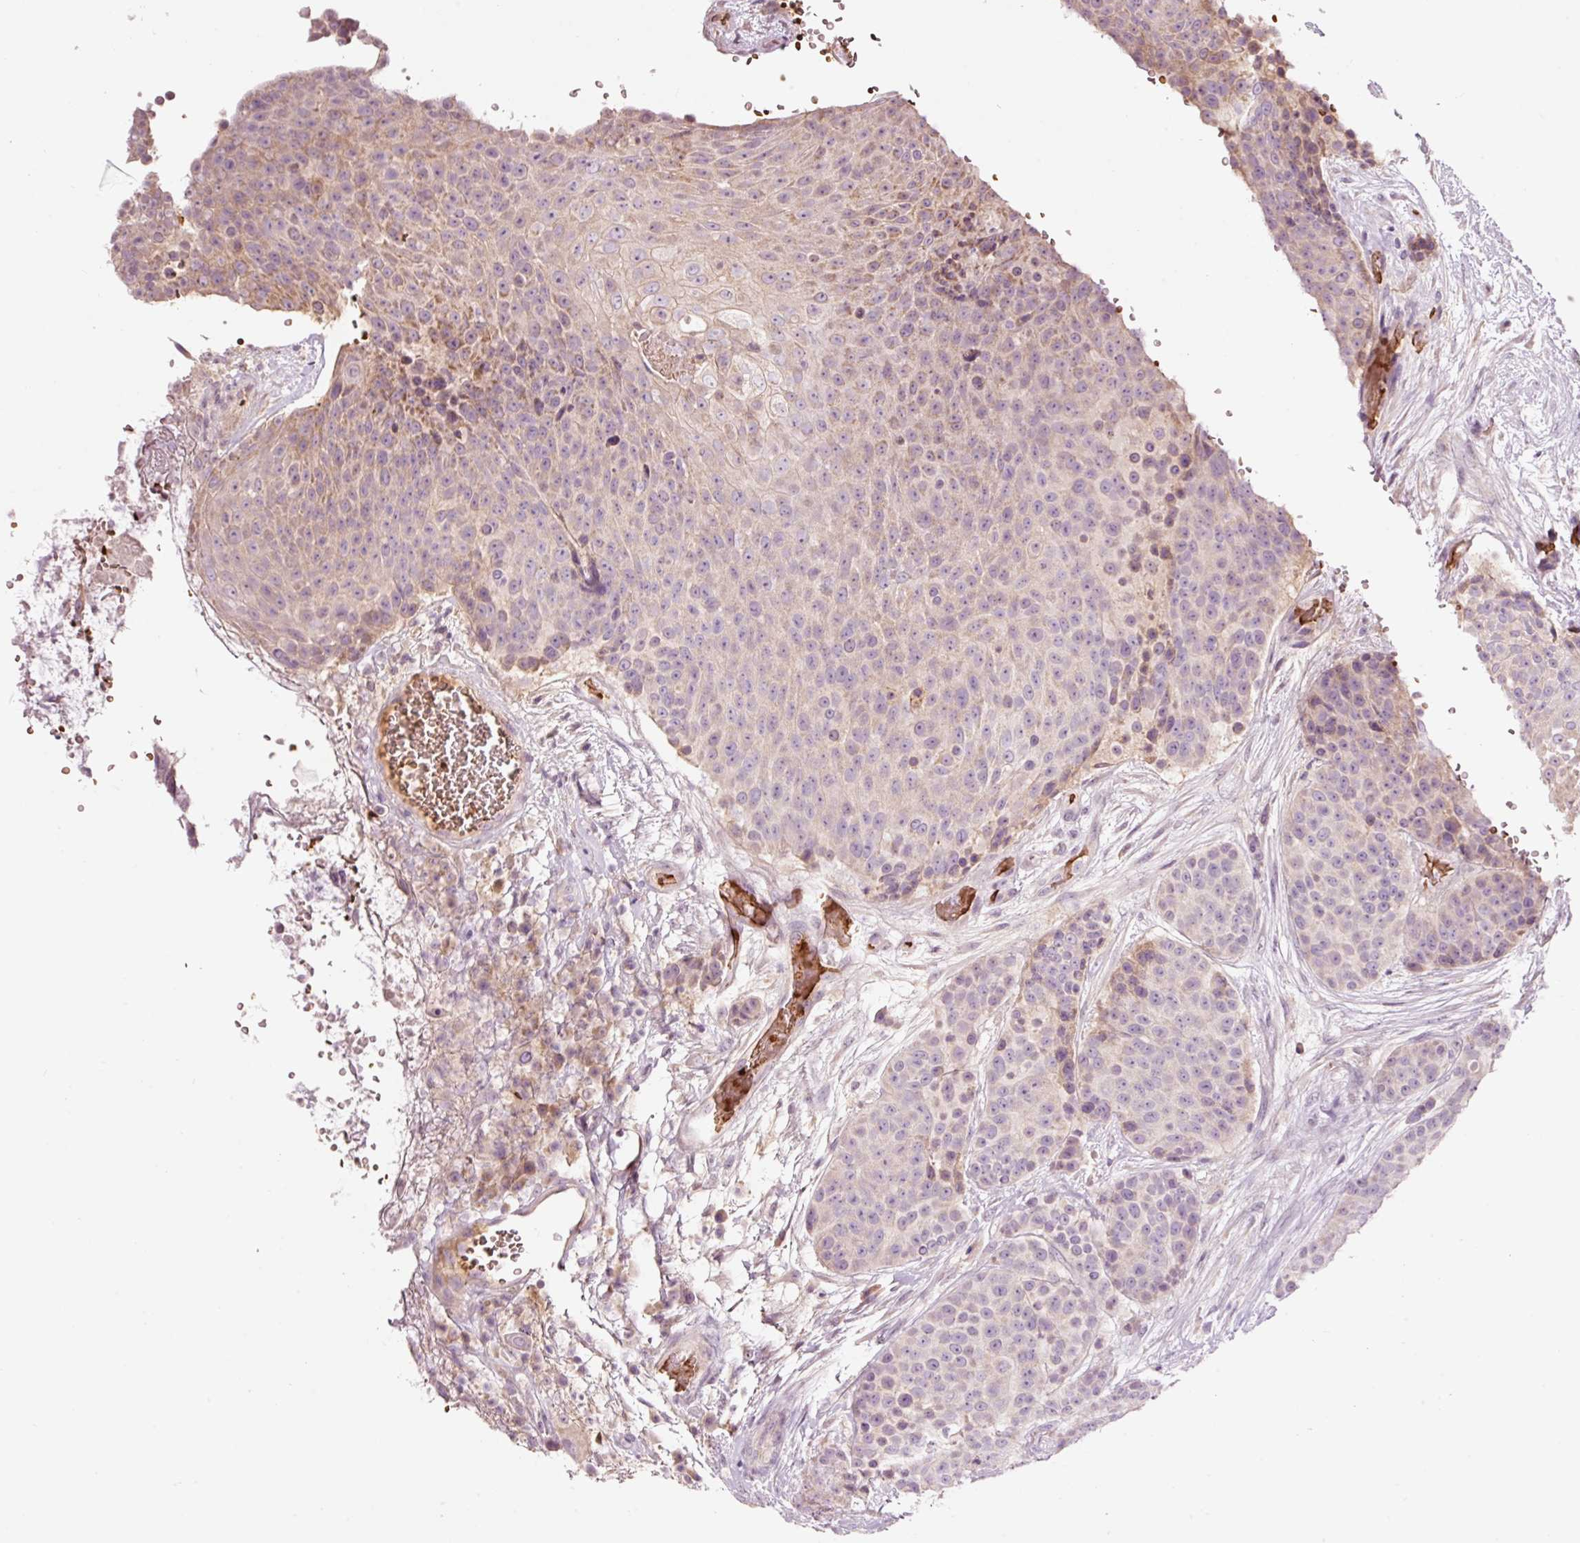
{"staining": {"intensity": "moderate", "quantity": "<25%", "location": "cytoplasmic/membranous"}, "tissue": "urothelial cancer", "cell_type": "Tumor cells", "image_type": "cancer", "snomed": [{"axis": "morphology", "description": "Urothelial carcinoma, High grade"}, {"axis": "topography", "description": "Urinary bladder"}], "caption": "Urothelial cancer tissue displays moderate cytoplasmic/membranous expression in about <25% of tumor cells The staining was performed using DAB, with brown indicating positive protein expression. Nuclei are stained blue with hematoxylin.", "gene": "LDHAL6B", "patient": {"sex": "female", "age": 63}}